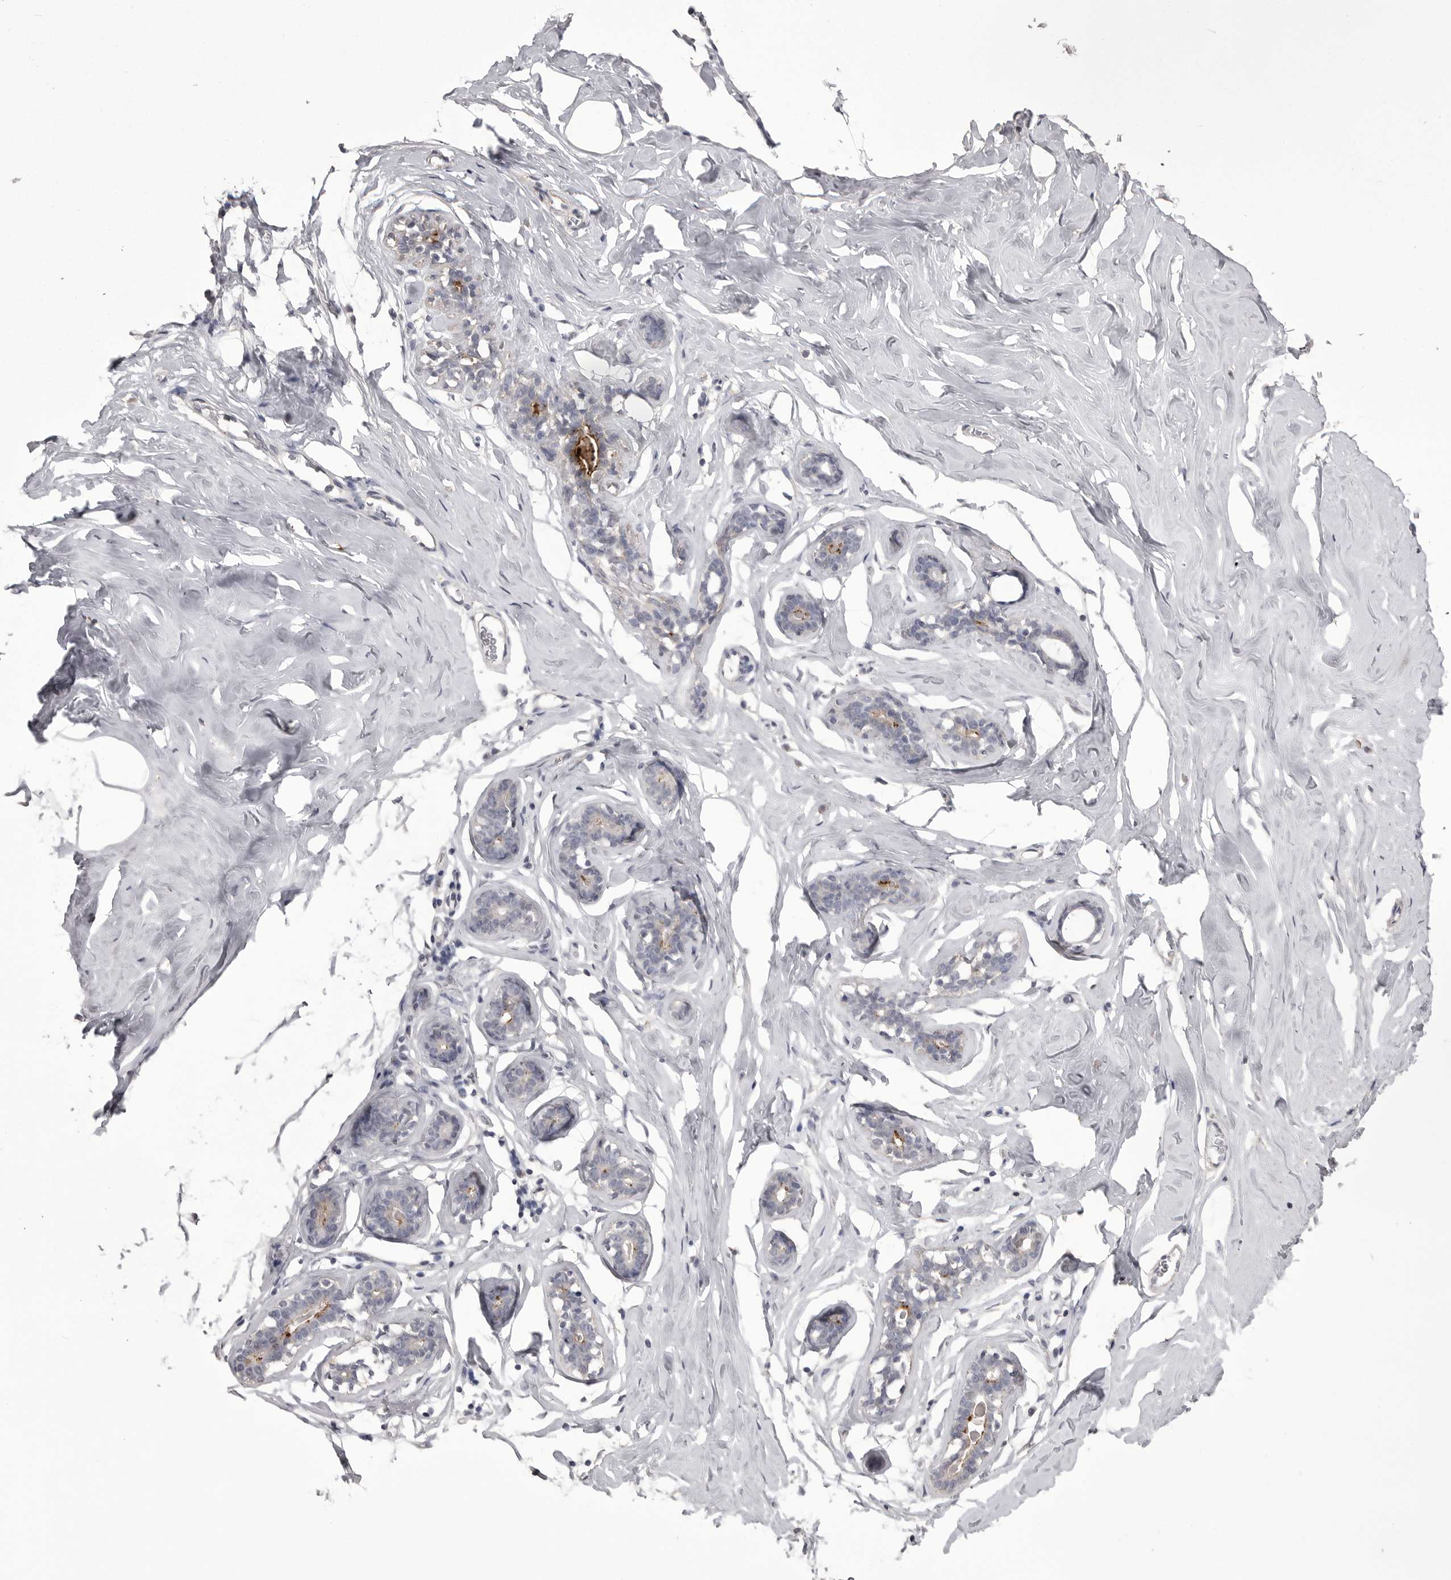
{"staining": {"intensity": "negative", "quantity": "none", "location": "none"}, "tissue": "adipose tissue", "cell_type": "Adipocytes", "image_type": "normal", "snomed": [{"axis": "morphology", "description": "Normal tissue, NOS"}, {"axis": "morphology", "description": "Fibrosis, NOS"}, {"axis": "topography", "description": "Breast"}, {"axis": "topography", "description": "Adipose tissue"}], "caption": "DAB (3,3'-diaminobenzidine) immunohistochemical staining of normal human adipose tissue reveals no significant positivity in adipocytes.", "gene": "MMP7", "patient": {"sex": "female", "age": 39}}